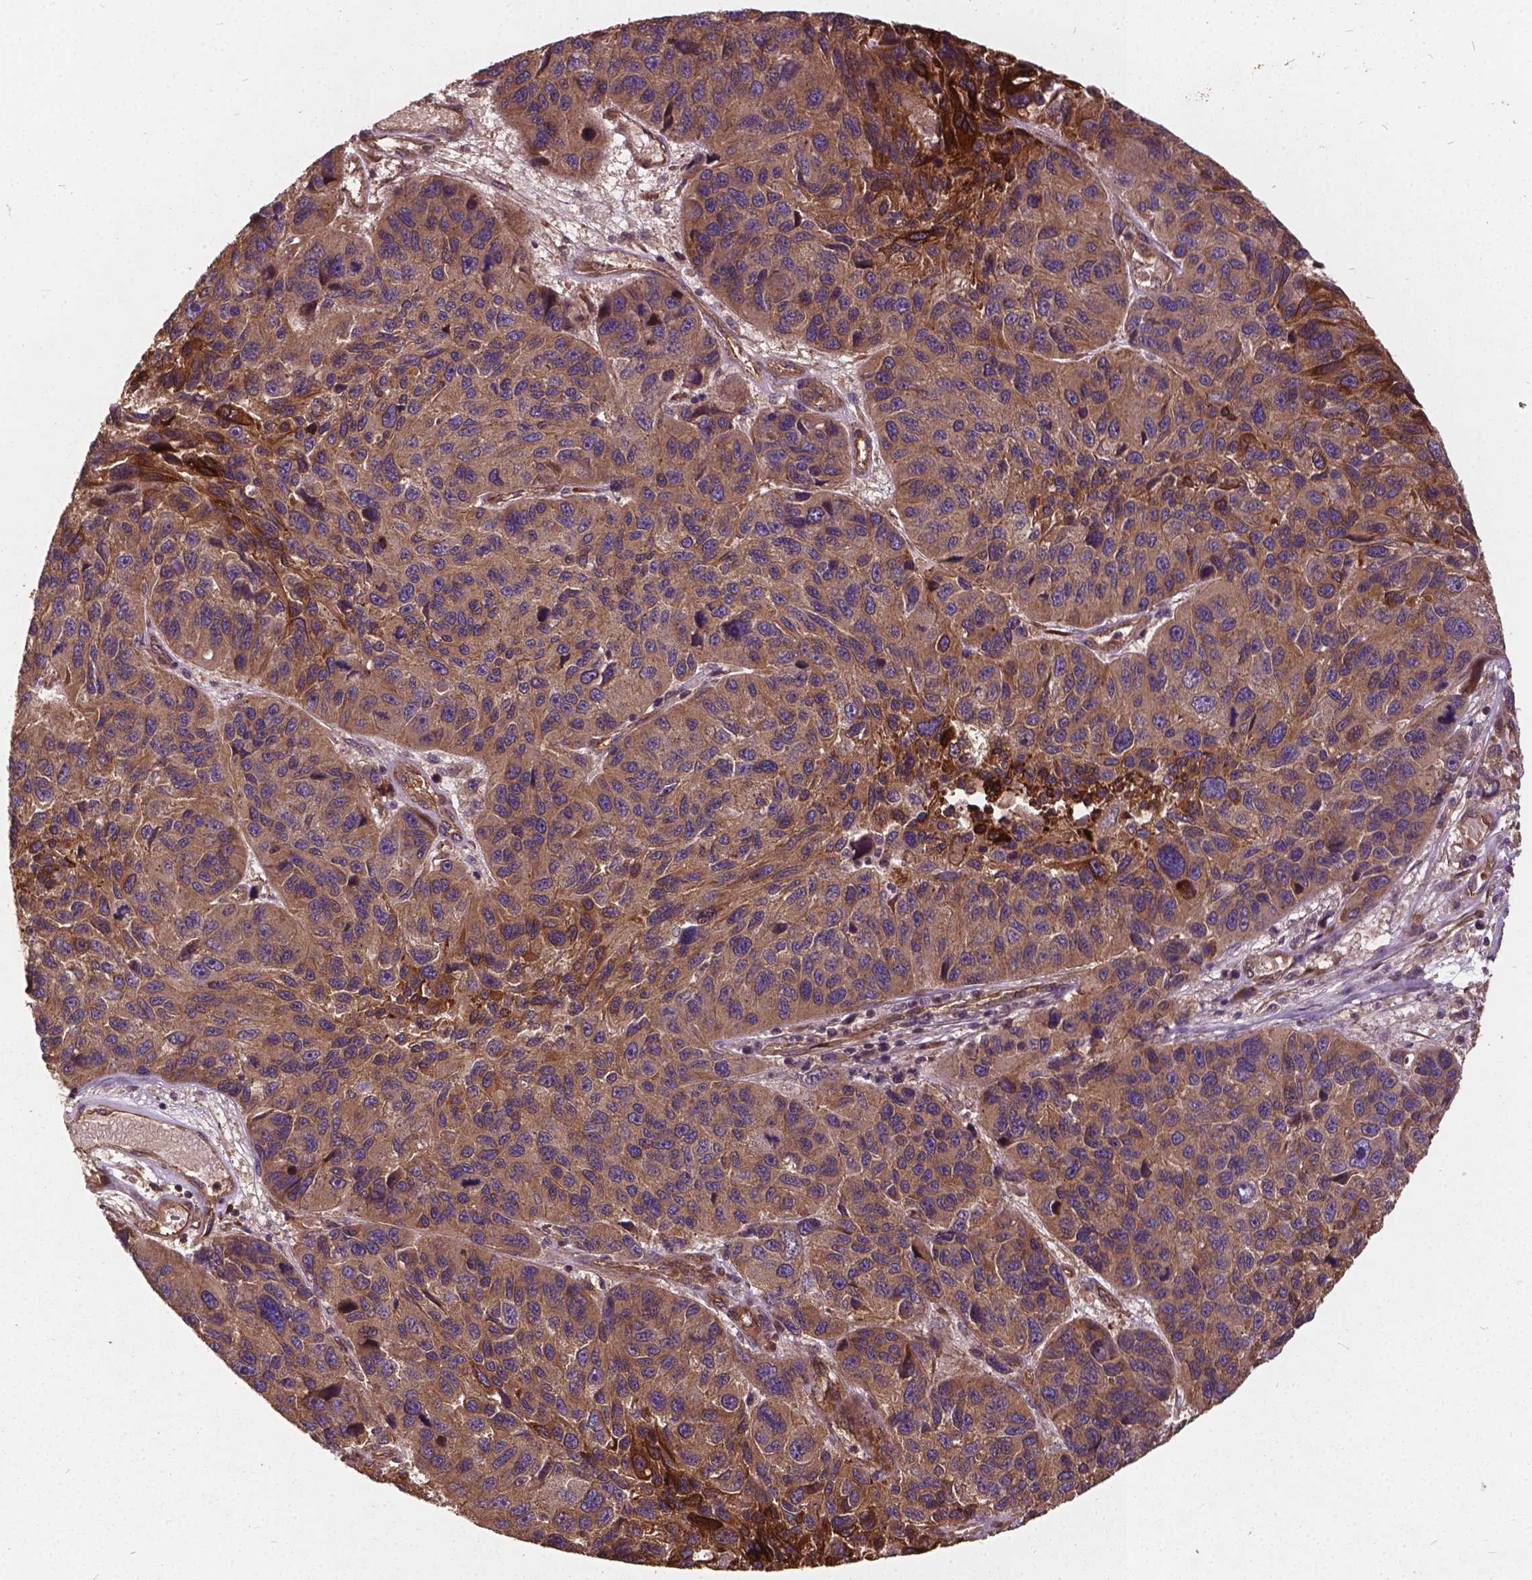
{"staining": {"intensity": "weak", "quantity": ">75%", "location": "cytoplasmic/membranous"}, "tissue": "melanoma", "cell_type": "Tumor cells", "image_type": "cancer", "snomed": [{"axis": "morphology", "description": "Malignant melanoma, NOS"}, {"axis": "topography", "description": "Skin"}], "caption": "Weak cytoplasmic/membranous positivity is seen in about >75% of tumor cells in malignant melanoma.", "gene": "UBXN2A", "patient": {"sex": "male", "age": 53}}